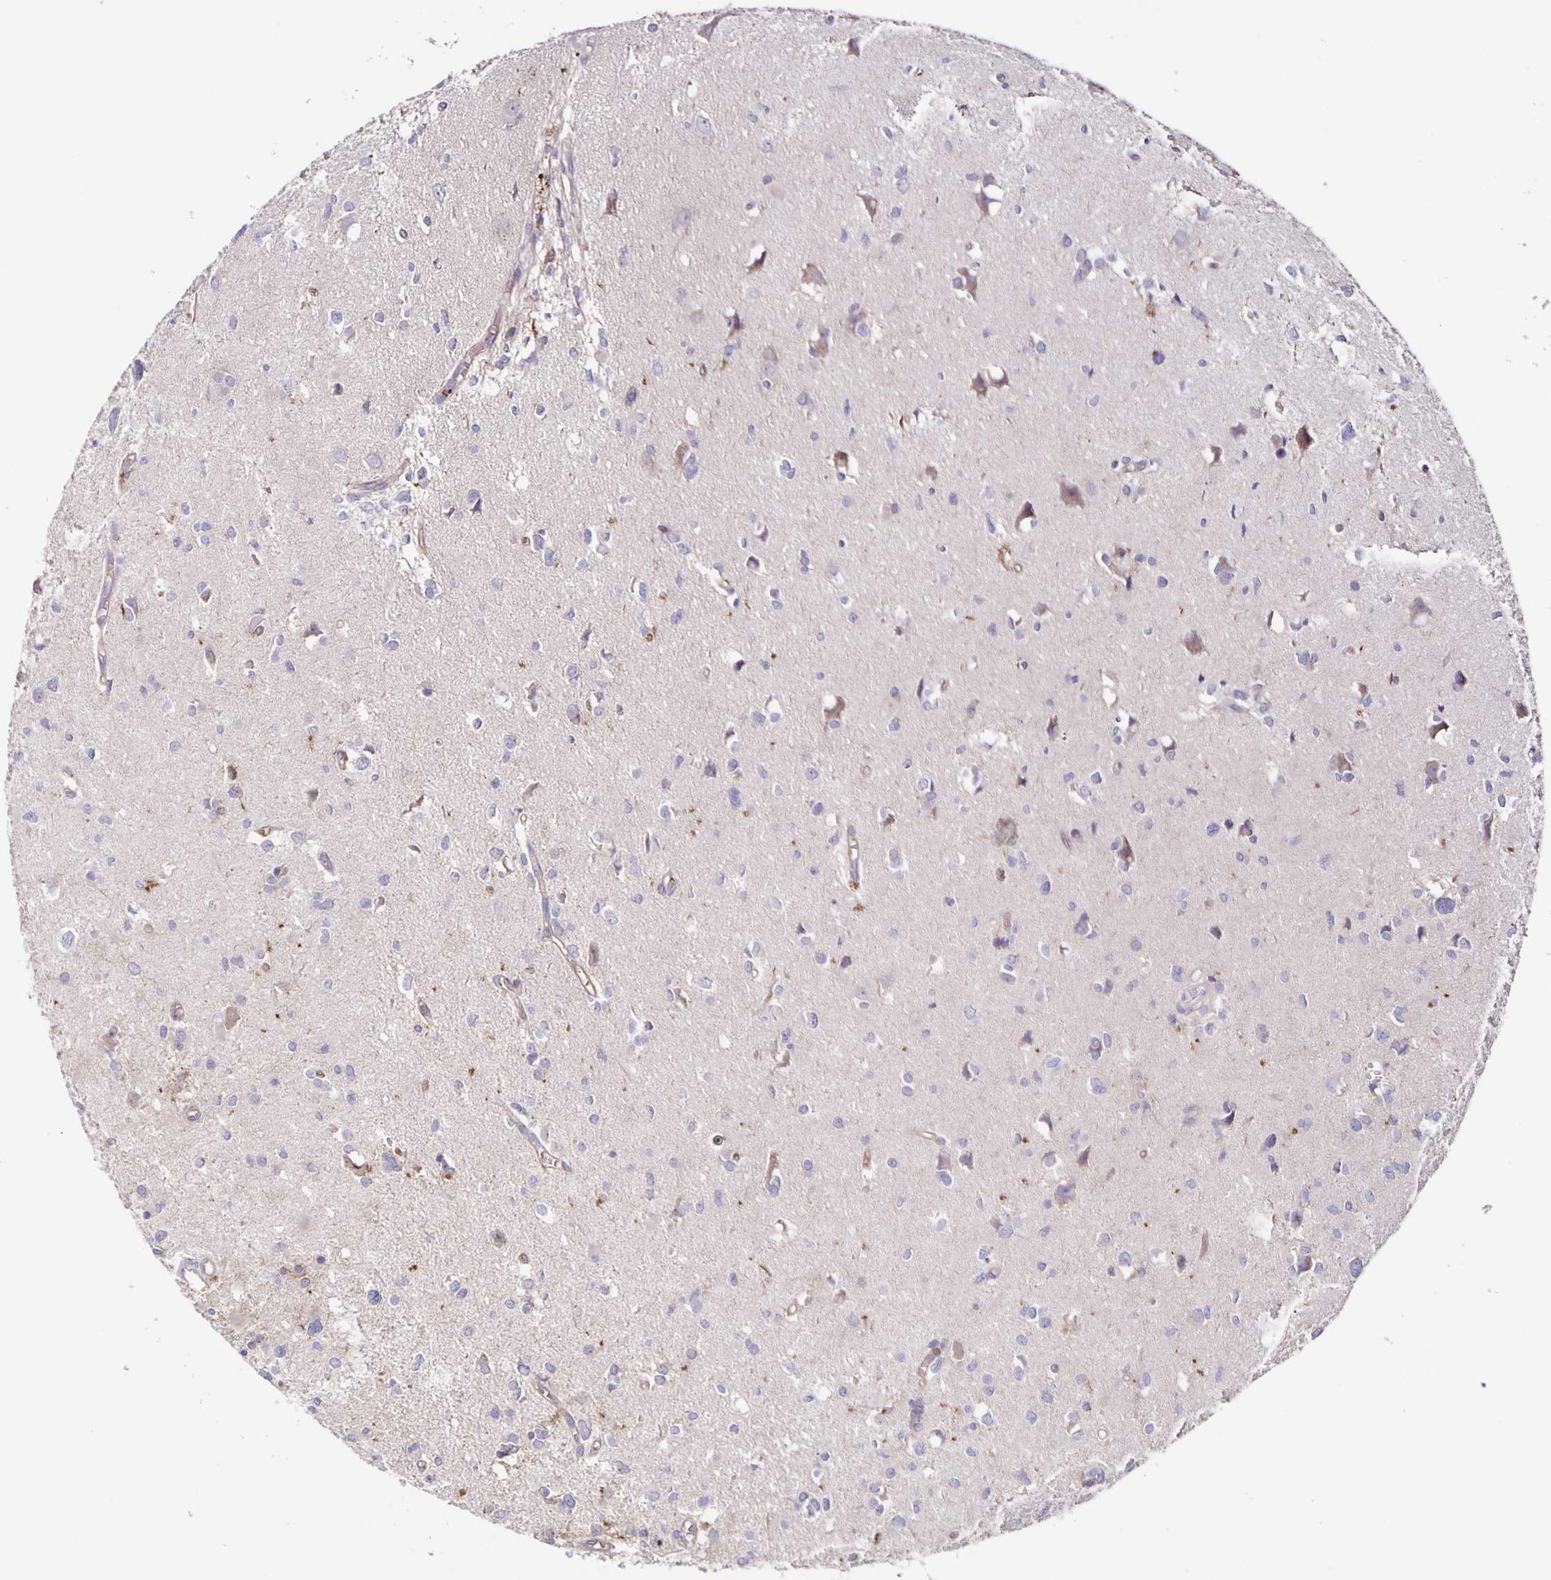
{"staining": {"intensity": "negative", "quantity": "none", "location": "none"}, "tissue": "glioma", "cell_type": "Tumor cells", "image_type": "cancer", "snomed": [{"axis": "morphology", "description": "Glioma, malignant, High grade"}, {"axis": "topography", "description": "Brain"}], "caption": "Protein analysis of glioma reveals no significant staining in tumor cells.", "gene": "ITGA2", "patient": {"sex": "male", "age": 23}}